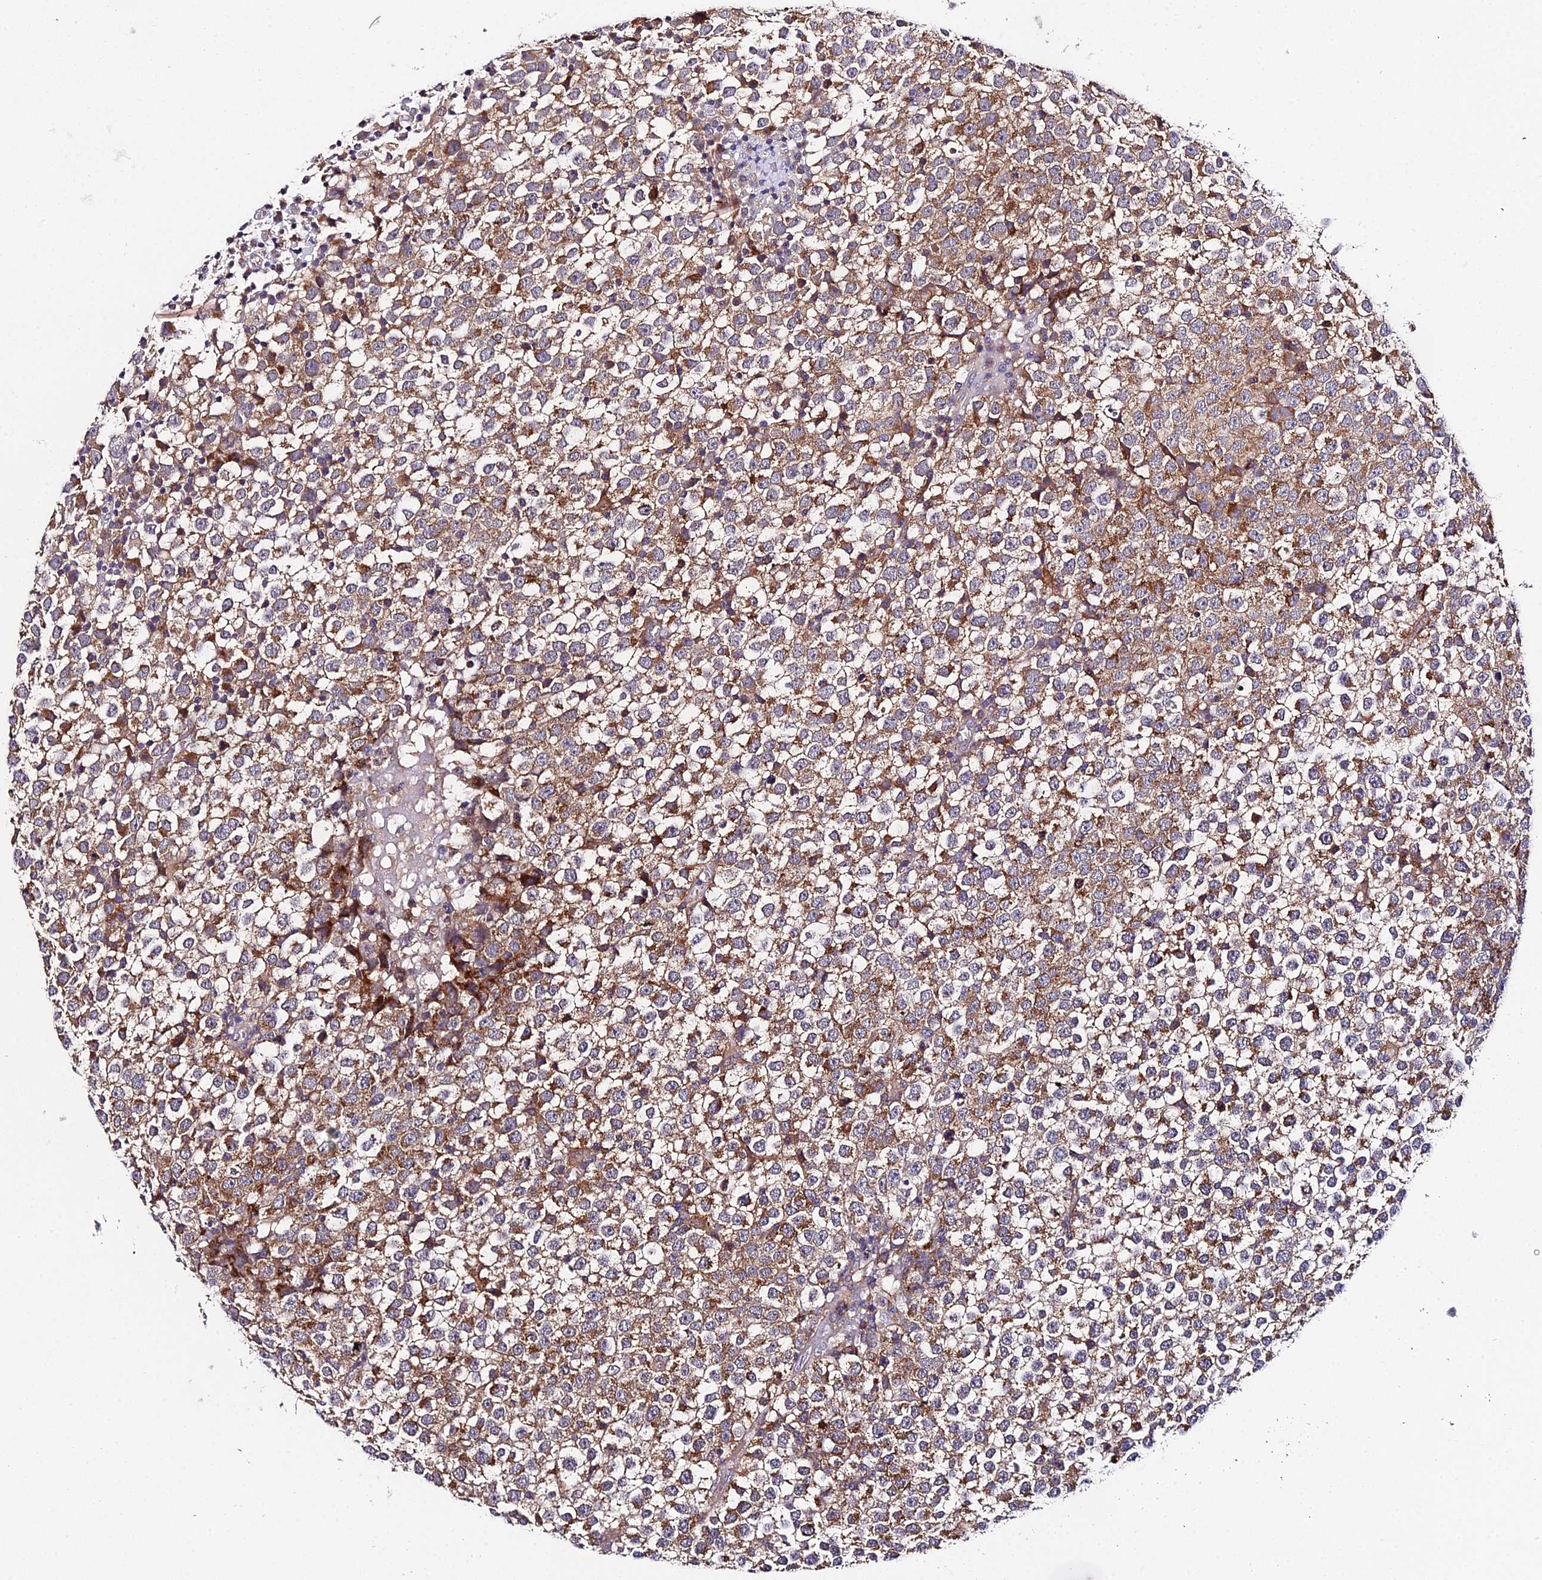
{"staining": {"intensity": "moderate", "quantity": ">75%", "location": "cytoplasmic/membranous"}, "tissue": "testis cancer", "cell_type": "Tumor cells", "image_type": "cancer", "snomed": [{"axis": "morphology", "description": "Seminoma, NOS"}, {"axis": "topography", "description": "Testis"}], "caption": "This image exhibits immunohistochemistry staining of testis seminoma, with medium moderate cytoplasmic/membranous positivity in about >75% of tumor cells.", "gene": "ZBED8", "patient": {"sex": "male", "age": 65}}